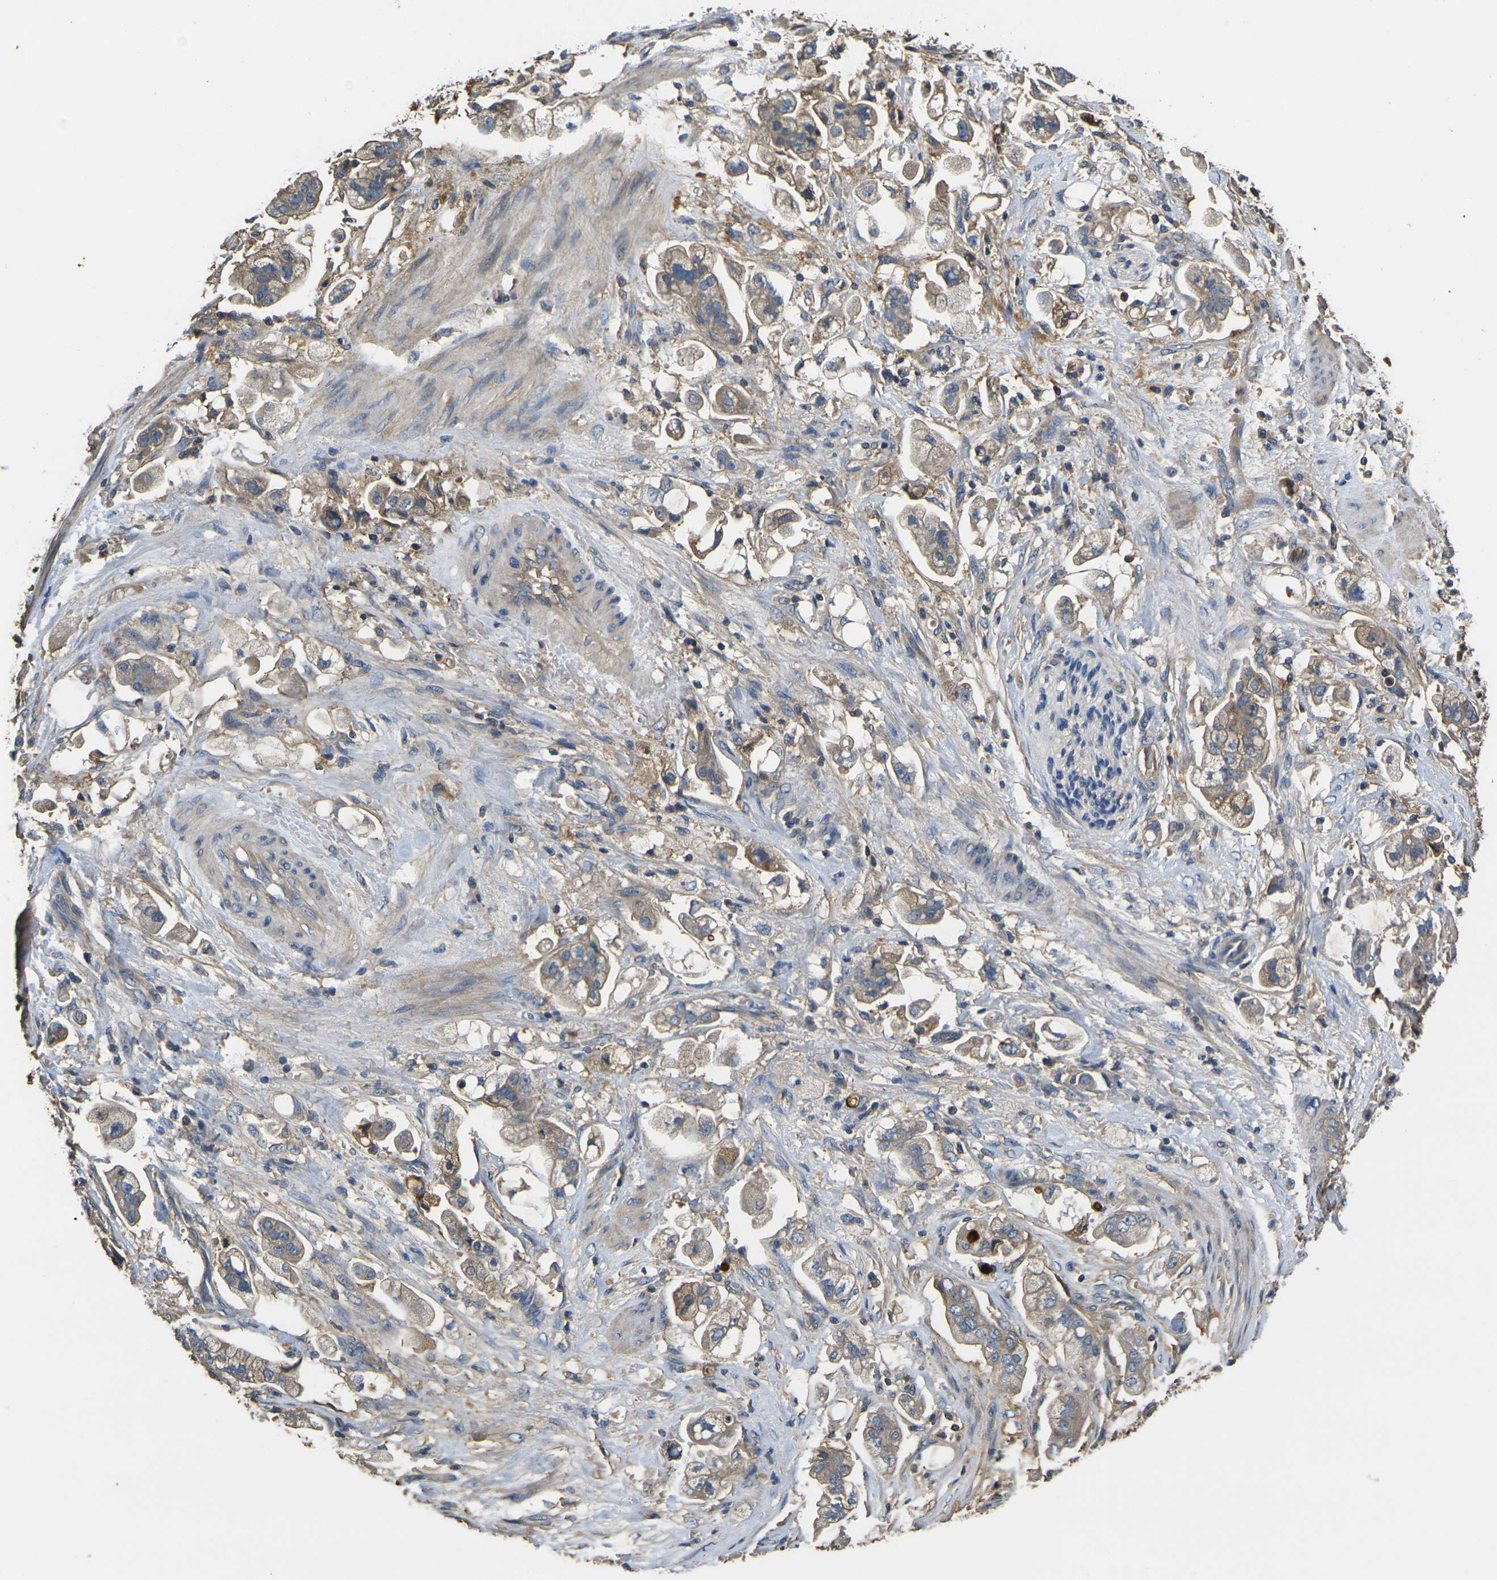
{"staining": {"intensity": "weak", "quantity": ">75%", "location": "cytoplasmic/membranous"}, "tissue": "stomach cancer", "cell_type": "Tumor cells", "image_type": "cancer", "snomed": [{"axis": "morphology", "description": "Adenocarcinoma, NOS"}, {"axis": "topography", "description": "Stomach"}], "caption": "Immunohistochemical staining of adenocarcinoma (stomach) demonstrates weak cytoplasmic/membranous protein expression in about >75% of tumor cells. (Brightfield microscopy of DAB IHC at high magnification).", "gene": "HSPG2", "patient": {"sex": "male", "age": 62}}